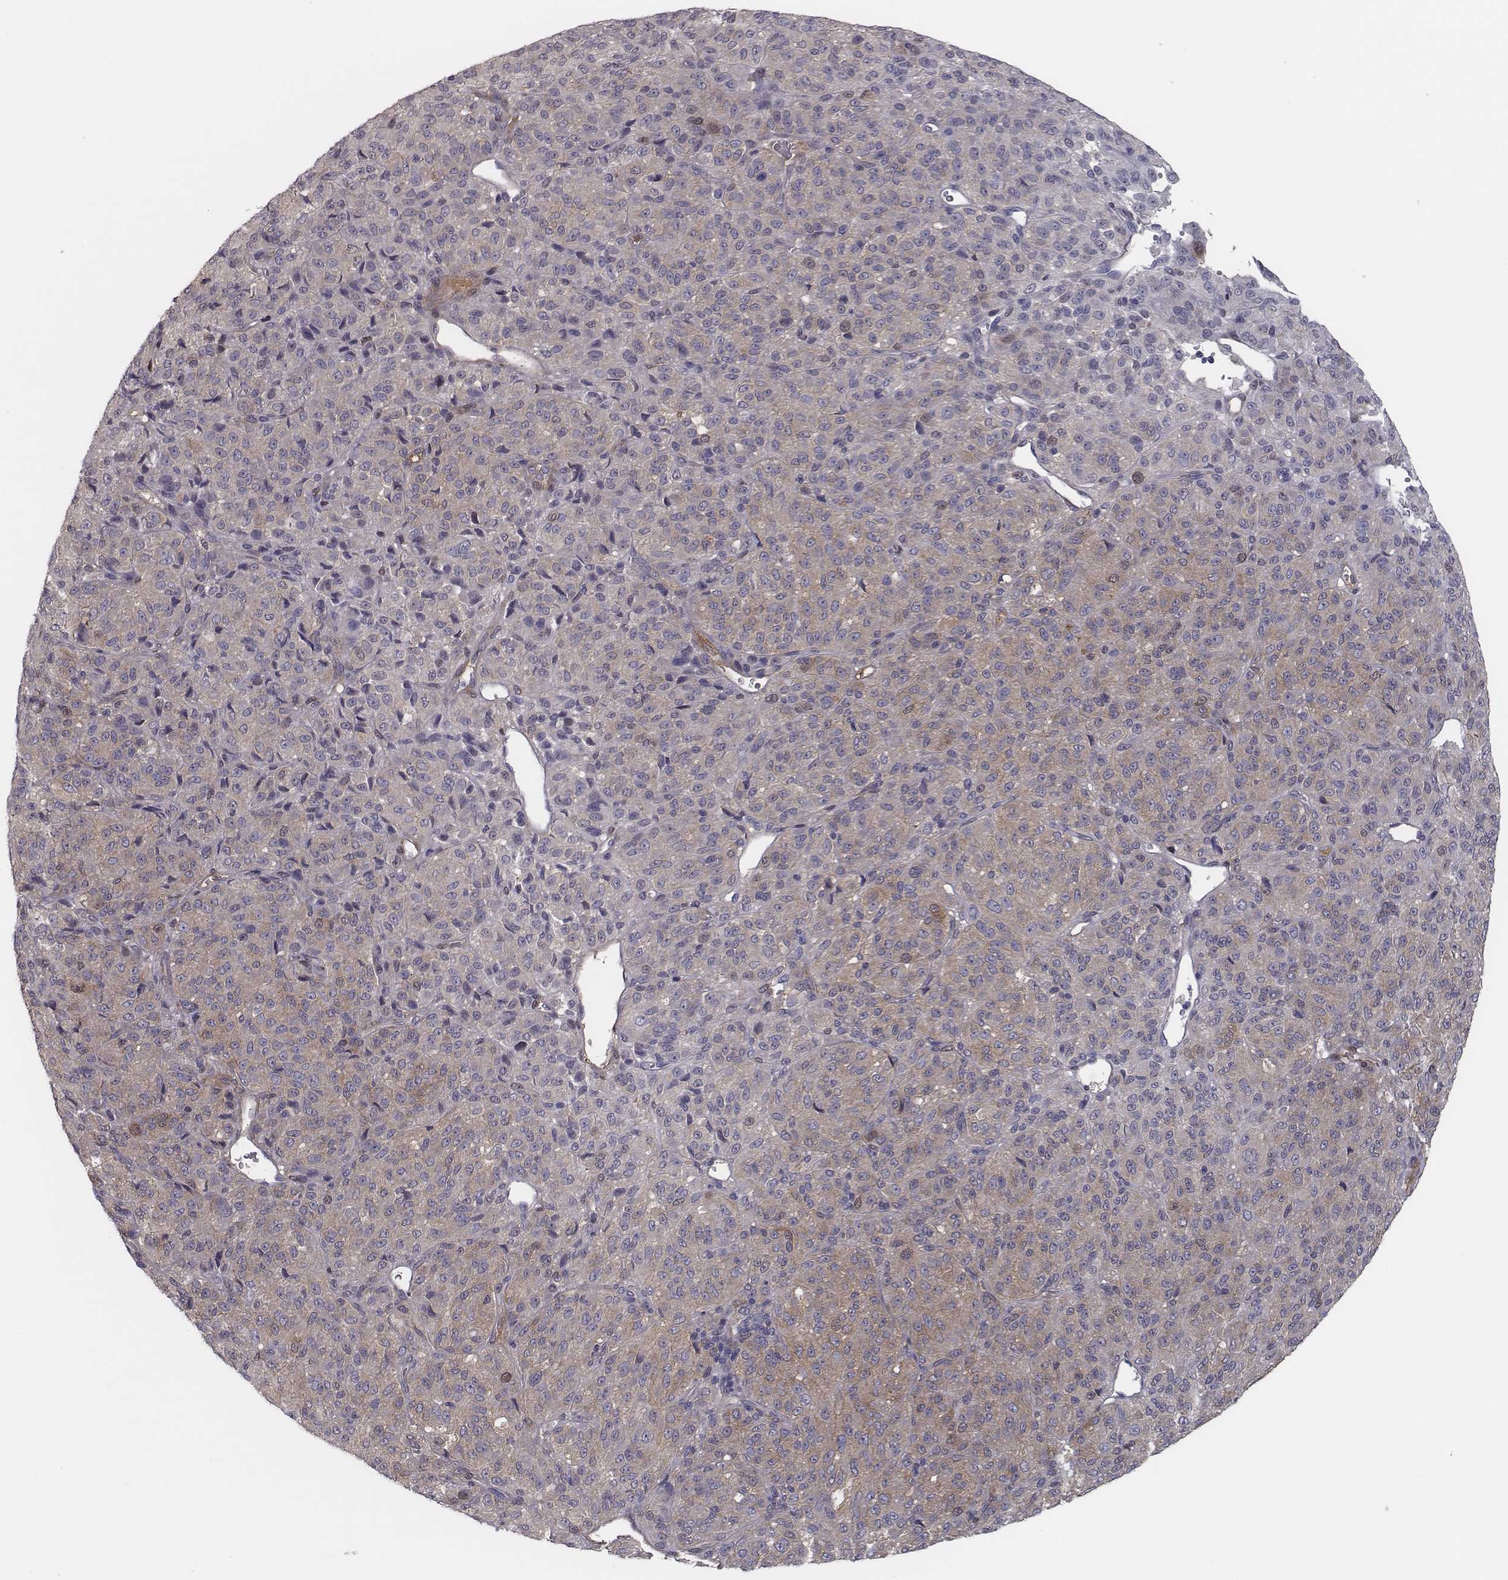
{"staining": {"intensity": "weak", "quantity": "<25%", "location": "cytoplasmic/membranous"}, "tissue": "melanoma", "cell_type": "Tumor cells", "image_type": "cancer", "snomed": [{"axis": "morphology", "description": "Malignant melanoma, Metastatic site"}, {"axis": "topography", "description": "Brain"}], "caption": "This is an immunohistochemistry (IHC) micrograph of malignant melanoma (metastatic site). There is no staining in tumor cells.", "gene": "ISYNA1", "patient": {"sex": "female", "age": 56}}